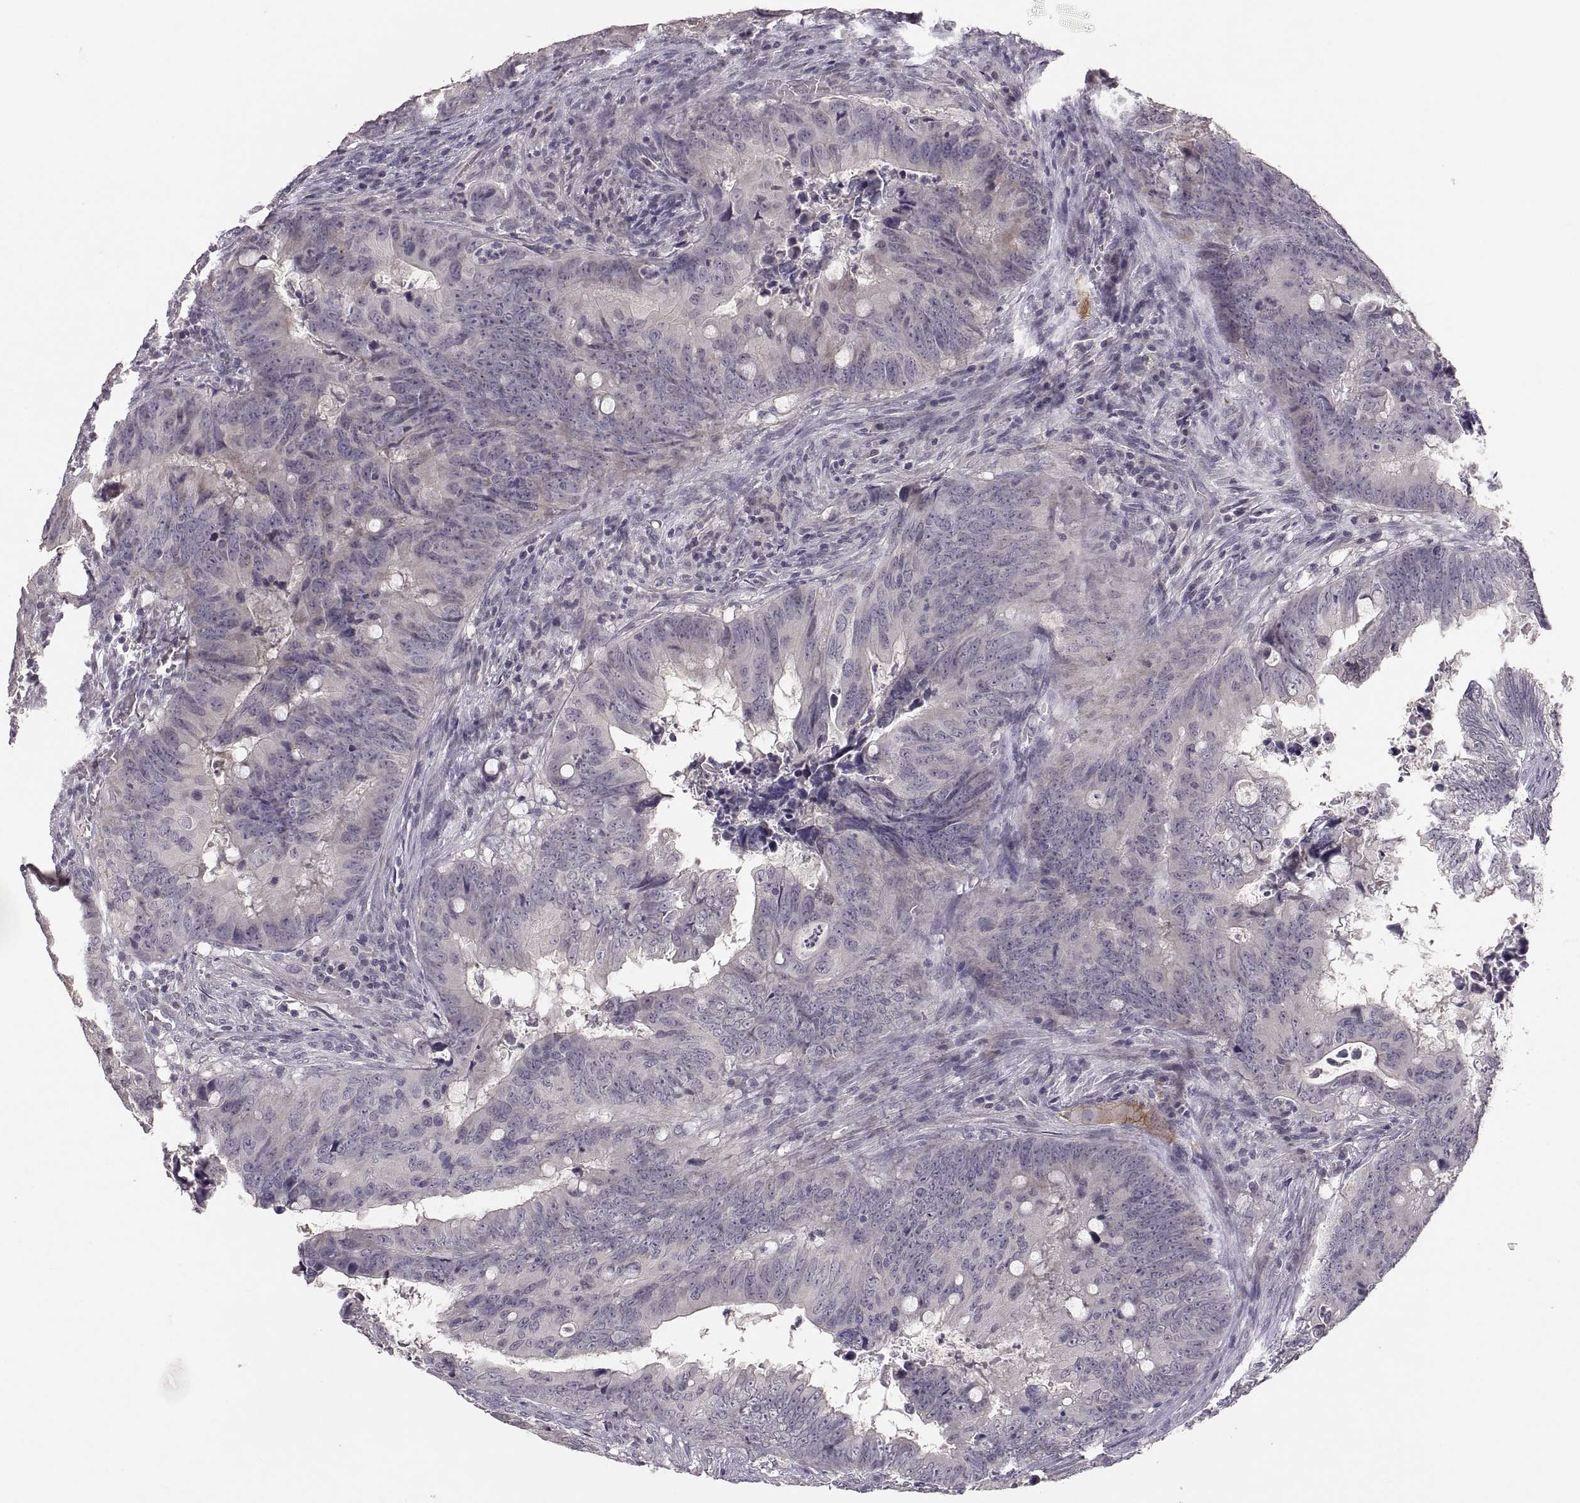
{"staining": {"intensity": "negative", "quantity": "none", "location": "none"}, "tissue": "colorectal cancer", "cell_type": "Tumor cells", "image_type": "cancer", "snomed": [{"axis": "morphology", "description": "Adenocarcinoma, NOS"}, {"axis": "topography", "description": "Colon"}], "caption": "Photomicrograph shows no significant protein positivity in tumor cells of colorectal cancer (adenocarcinoma).", "gene": "CDH2", "patient": {"sex": "female", "age": 82}}